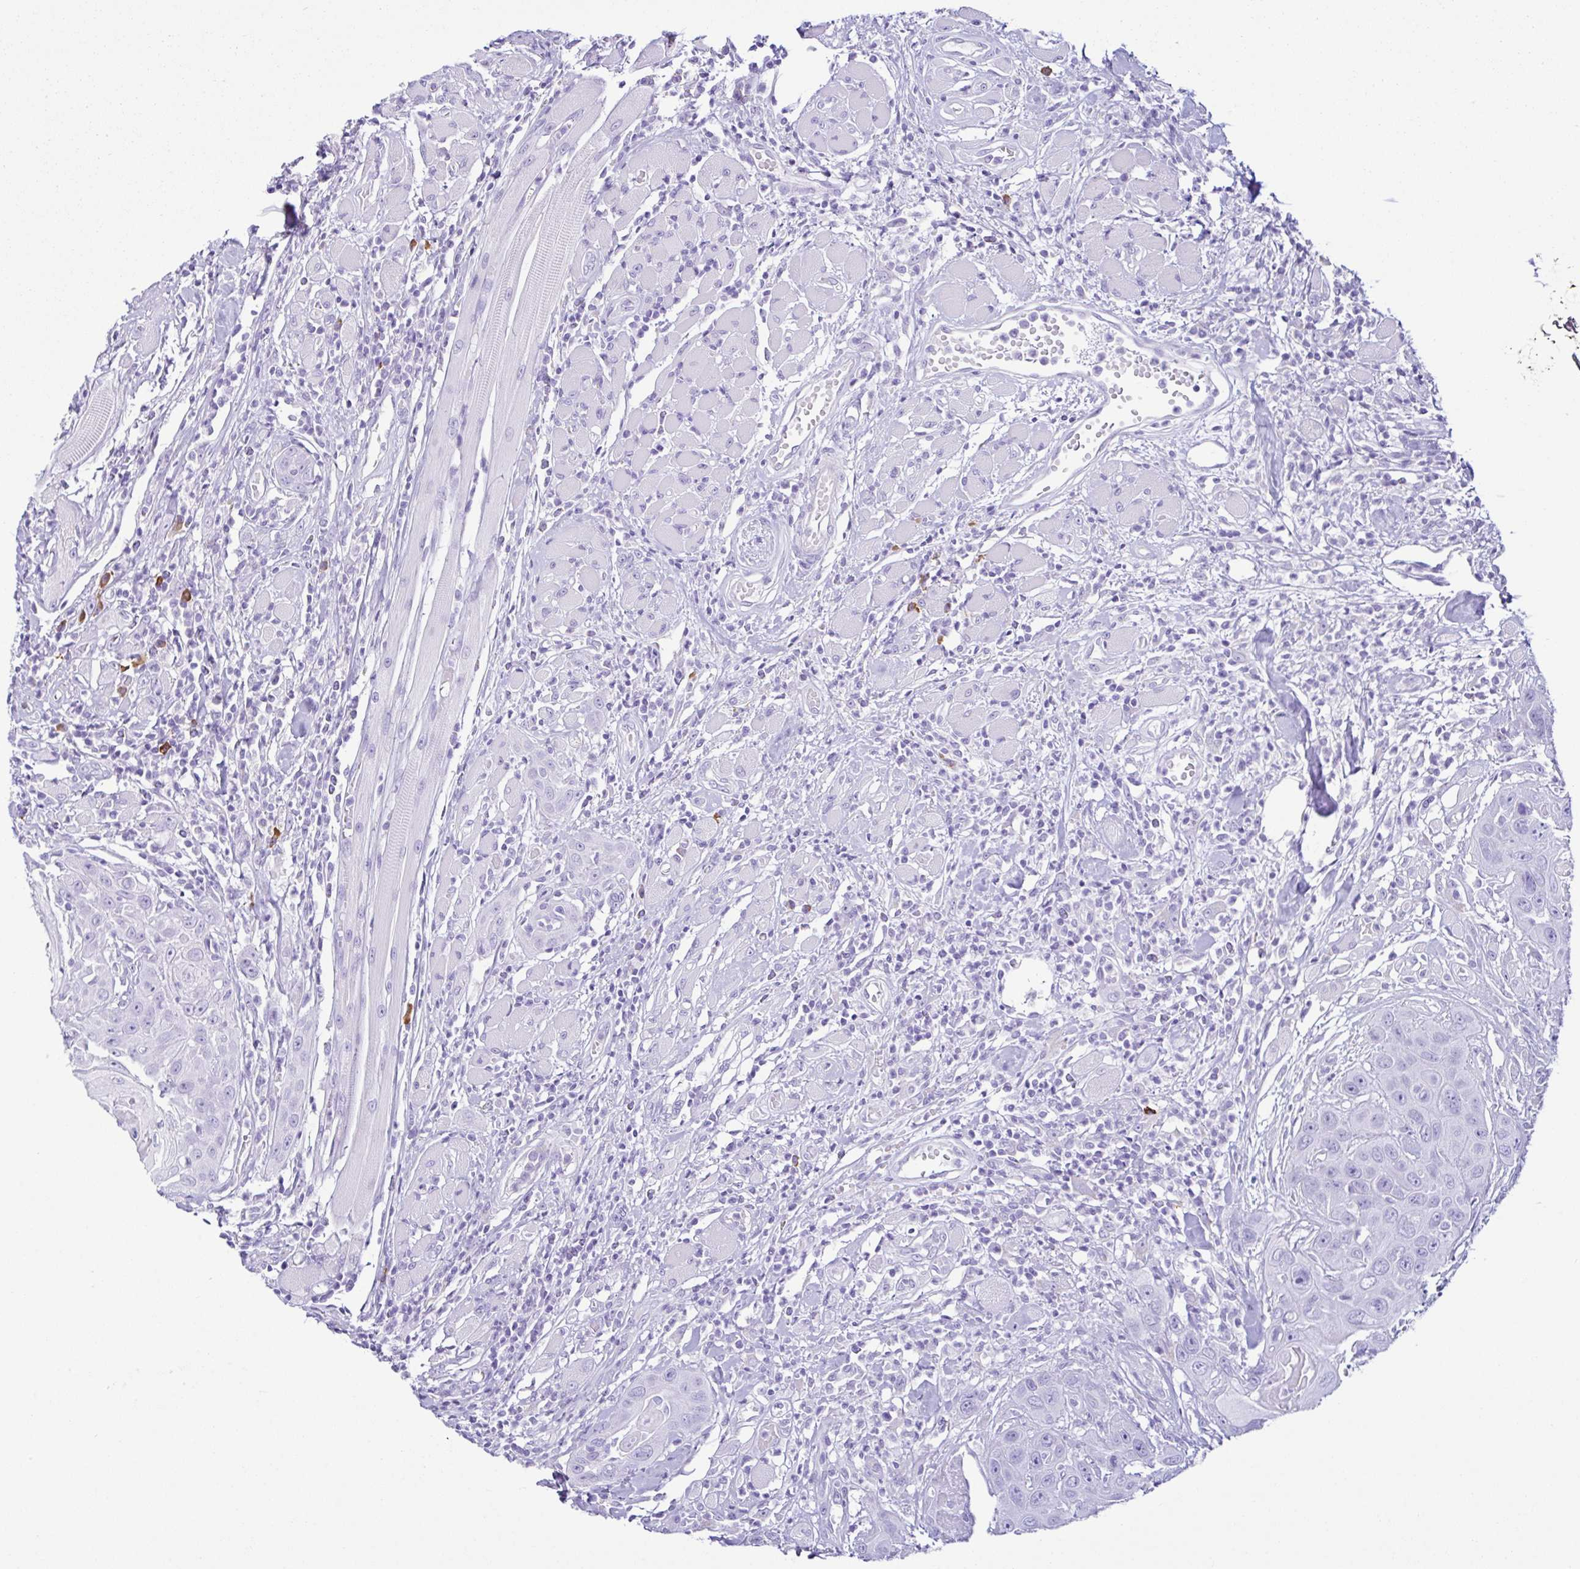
{"staining": {"intensity": "negative", "quantity": "none", "location": "none"}, "tissue": "head and neck cancer", "cell_type": "Tumor cells", "image_type": "cancer", "snomed": [{"axis": "morphology", "description": "Squamous cell carcinoma, NOS"}, {"axis": "topography", "description": "Head-Neck"}], "caption": "IHC of human head and neck cancer demonstrates no staining in tumor cells. (Stains: DAB immunohistochemistry with hematoxylin counter stain, Microscopy: brightfield microscopy at high magnification).", "gene": "PIGF", "patient": {"sex": "female", "age": 59}}